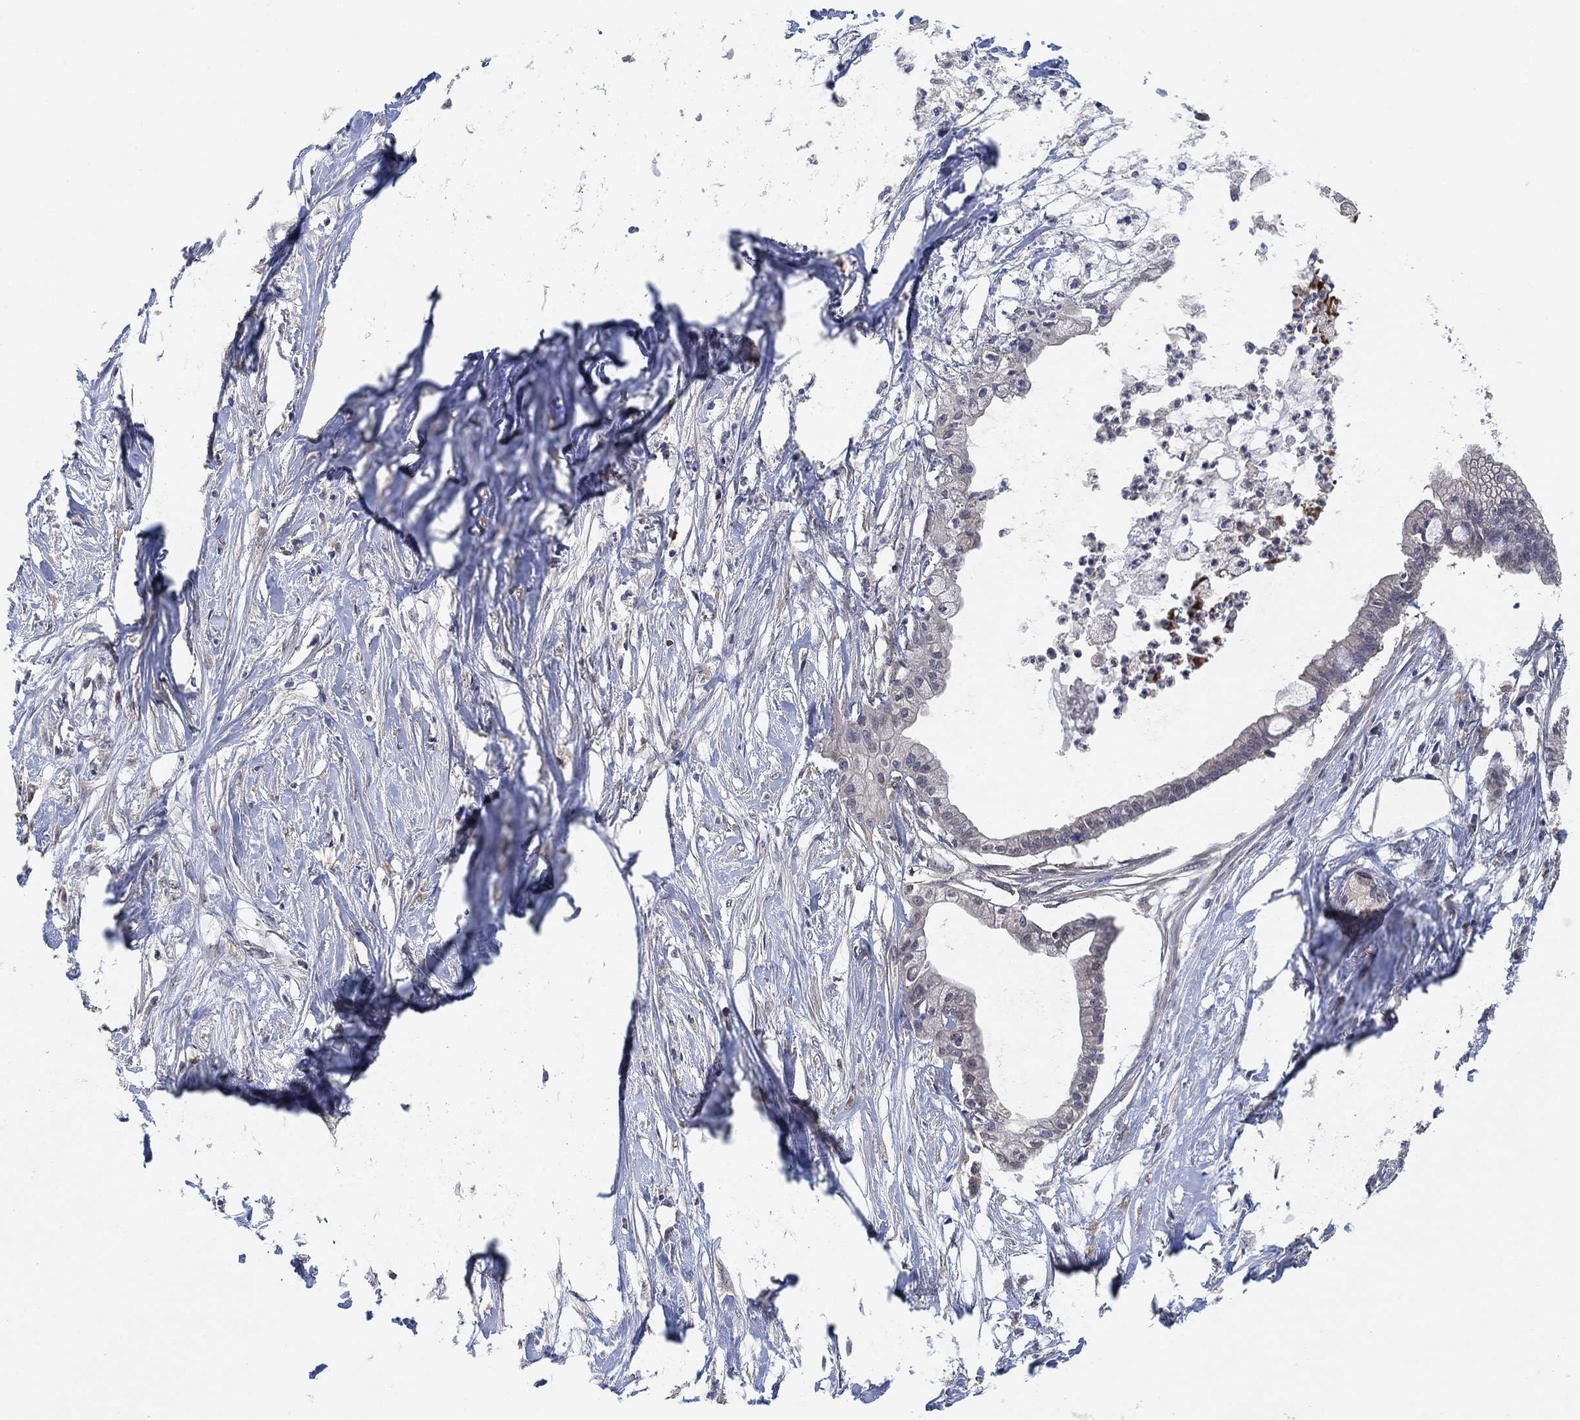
{"staining": {"intensity": "negative", "quantity": "none", "location": "none"}, "tissue": "pancreatic cancer", "cell_type": "Tumor cells", "image_type": "cancer", "snomed": [{"axis": "morphology", "description": "Normal tissue, NOS"}, {"axis": "morphology", "description": "Adenocarcinoma, NOS"}, {"axis": "topography", "description": "Pancreas"}], "caption": "IHC photomicrograph of neoplastic tissue: human pancreatic cancer (adenocarcinoma) stained with DAB (3,3'-diaminobenzidine) exhibits no significant protein expression in tumor cells. (DAB (3,3'-diaminobenzidine) immunohistochemistry visualized using brightfield microscopy, high magnification).", "gene": "CCDC43", "patient": {"sex": "female", "age": 58}}